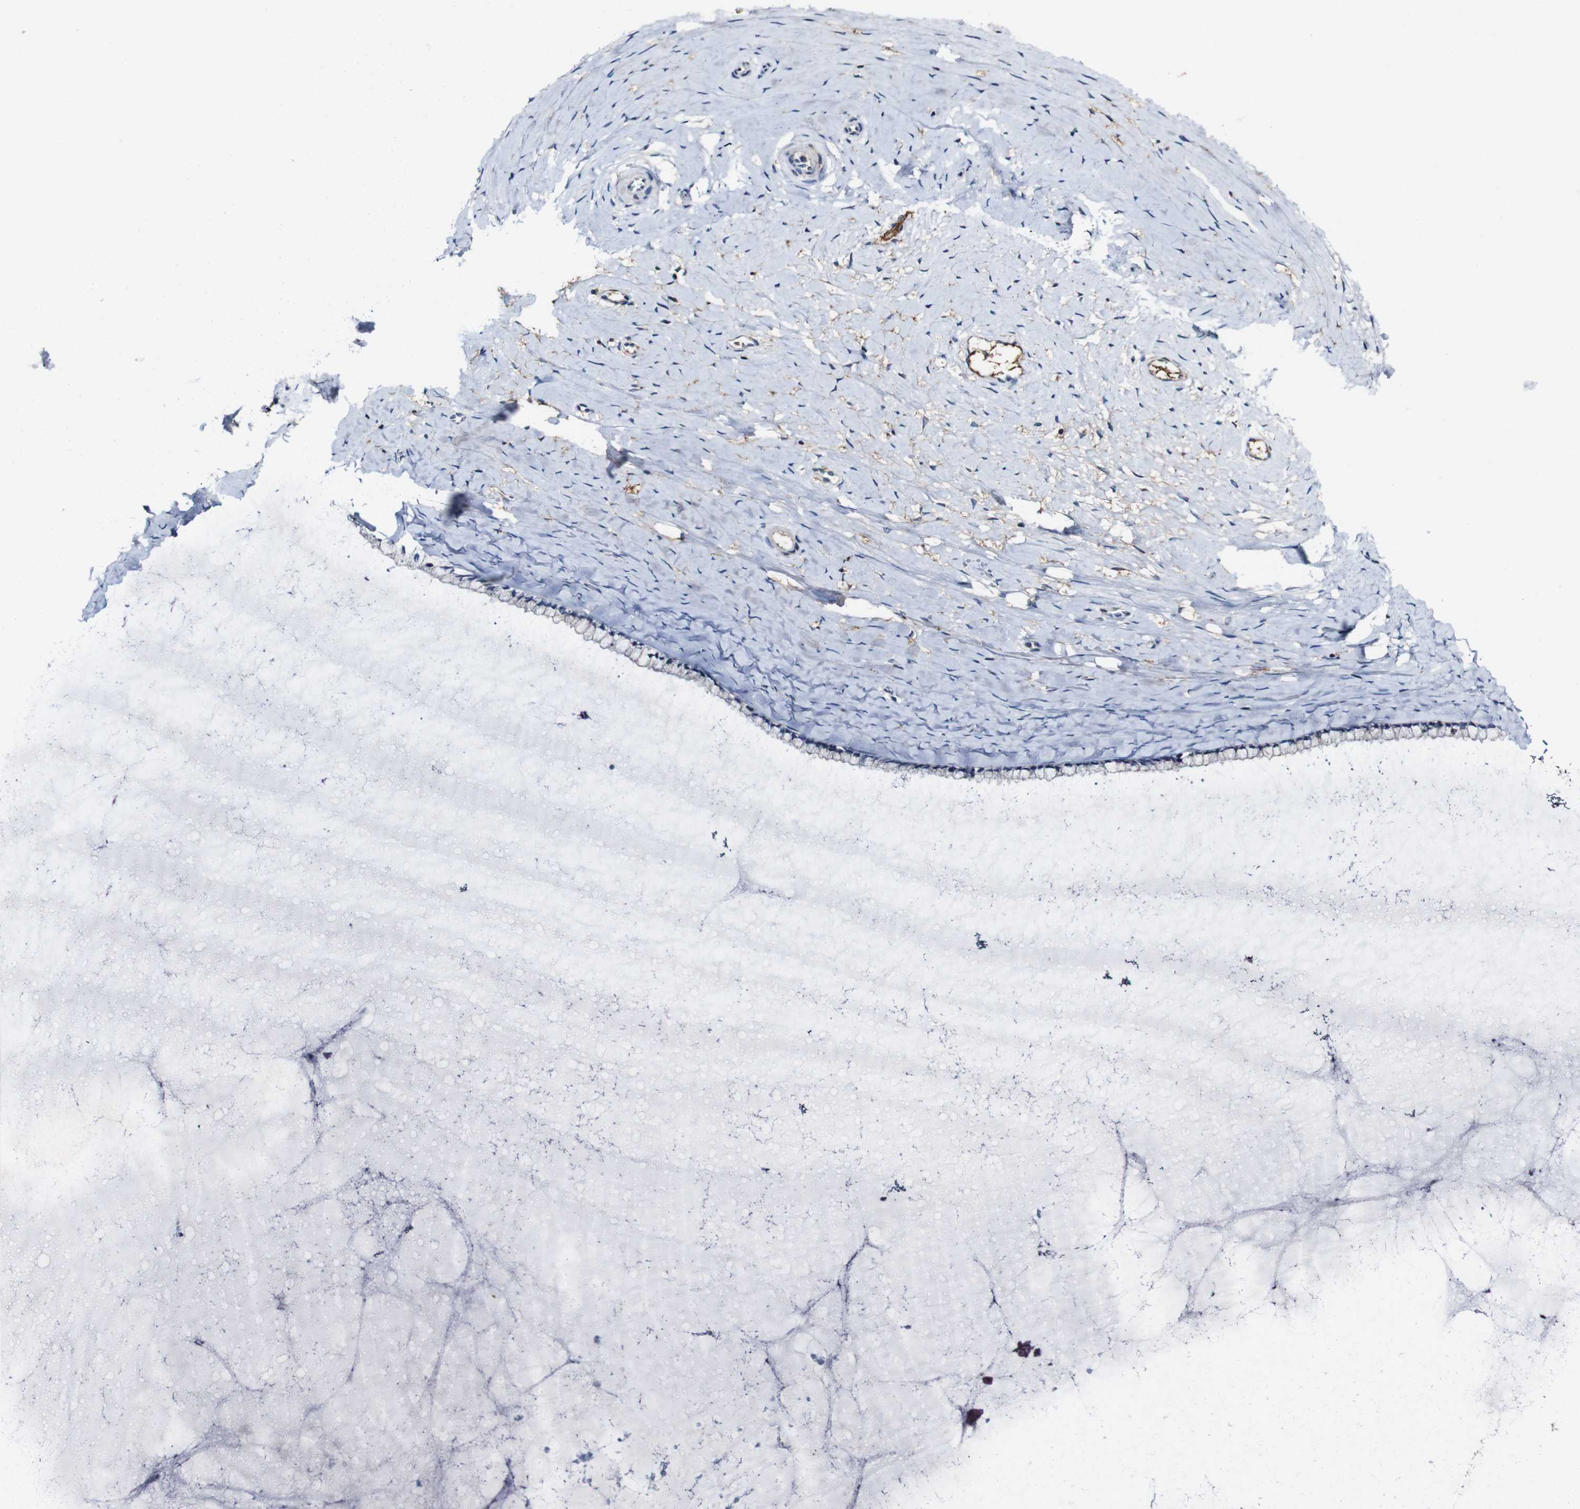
{"staining": {"intensity": "negative", "quantity": "none", "location": "none"}, "tissue": "cervix", "cell_type": "Glandular cells", "image_type": "normal", "snomed": [{"axis": "morphology", "description": "Normal tissue, NOS"}, {"axis": "topography", "description": "Cervix"}], "caption": "A micrograph of human cervix is negative for staining in glandular cells. (Stains: DAB (3,3'-diaminobenzidine) immunohistochemistry with hematoxylin counter stain, Microscopy: brightfield microscopy at high magnification).", "gene": "GRAMD1A", "patient": {"sex": "female", "age": 39}}